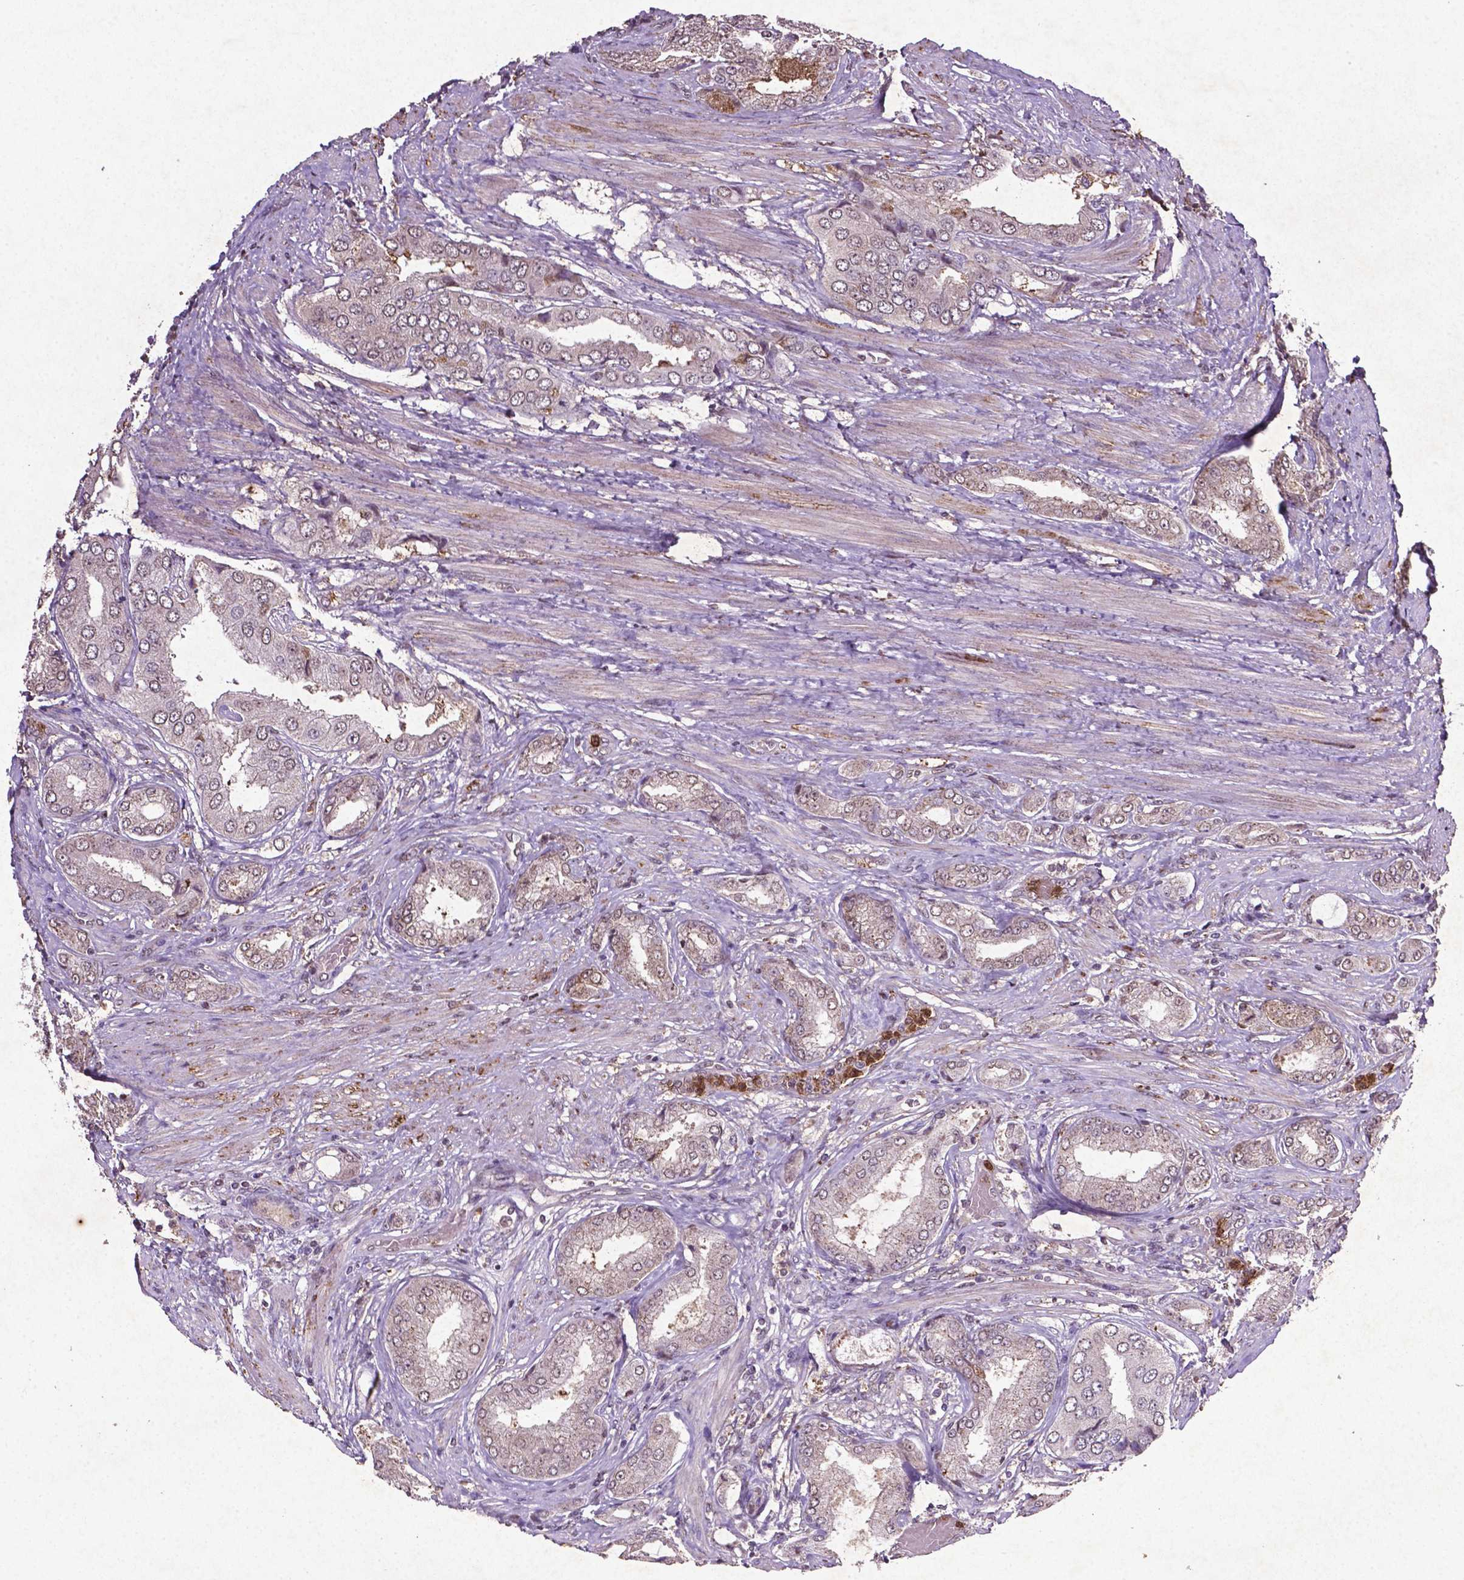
{"staining": {"intensity": "weak", "quantity": "<25%", "location": "cytoplasmic/membranous"}, "tissue": "prostate cancer", "cell_type": "Tumor cells", "image_type": "cancer", "snomed": [{"axis": "morphology", "description": "Adenocarcinoma, NOS"}, {"axis": "topography", "description": "Prostate"}], "caption": "A high-resolution micrograph shows immunohistochemistry staining of prostate cancer (adenocarcinoma), which displays no significant positivity in tumor cells.", "gene": "MTOR", "patient": {"sex": "male", "age": 63}}